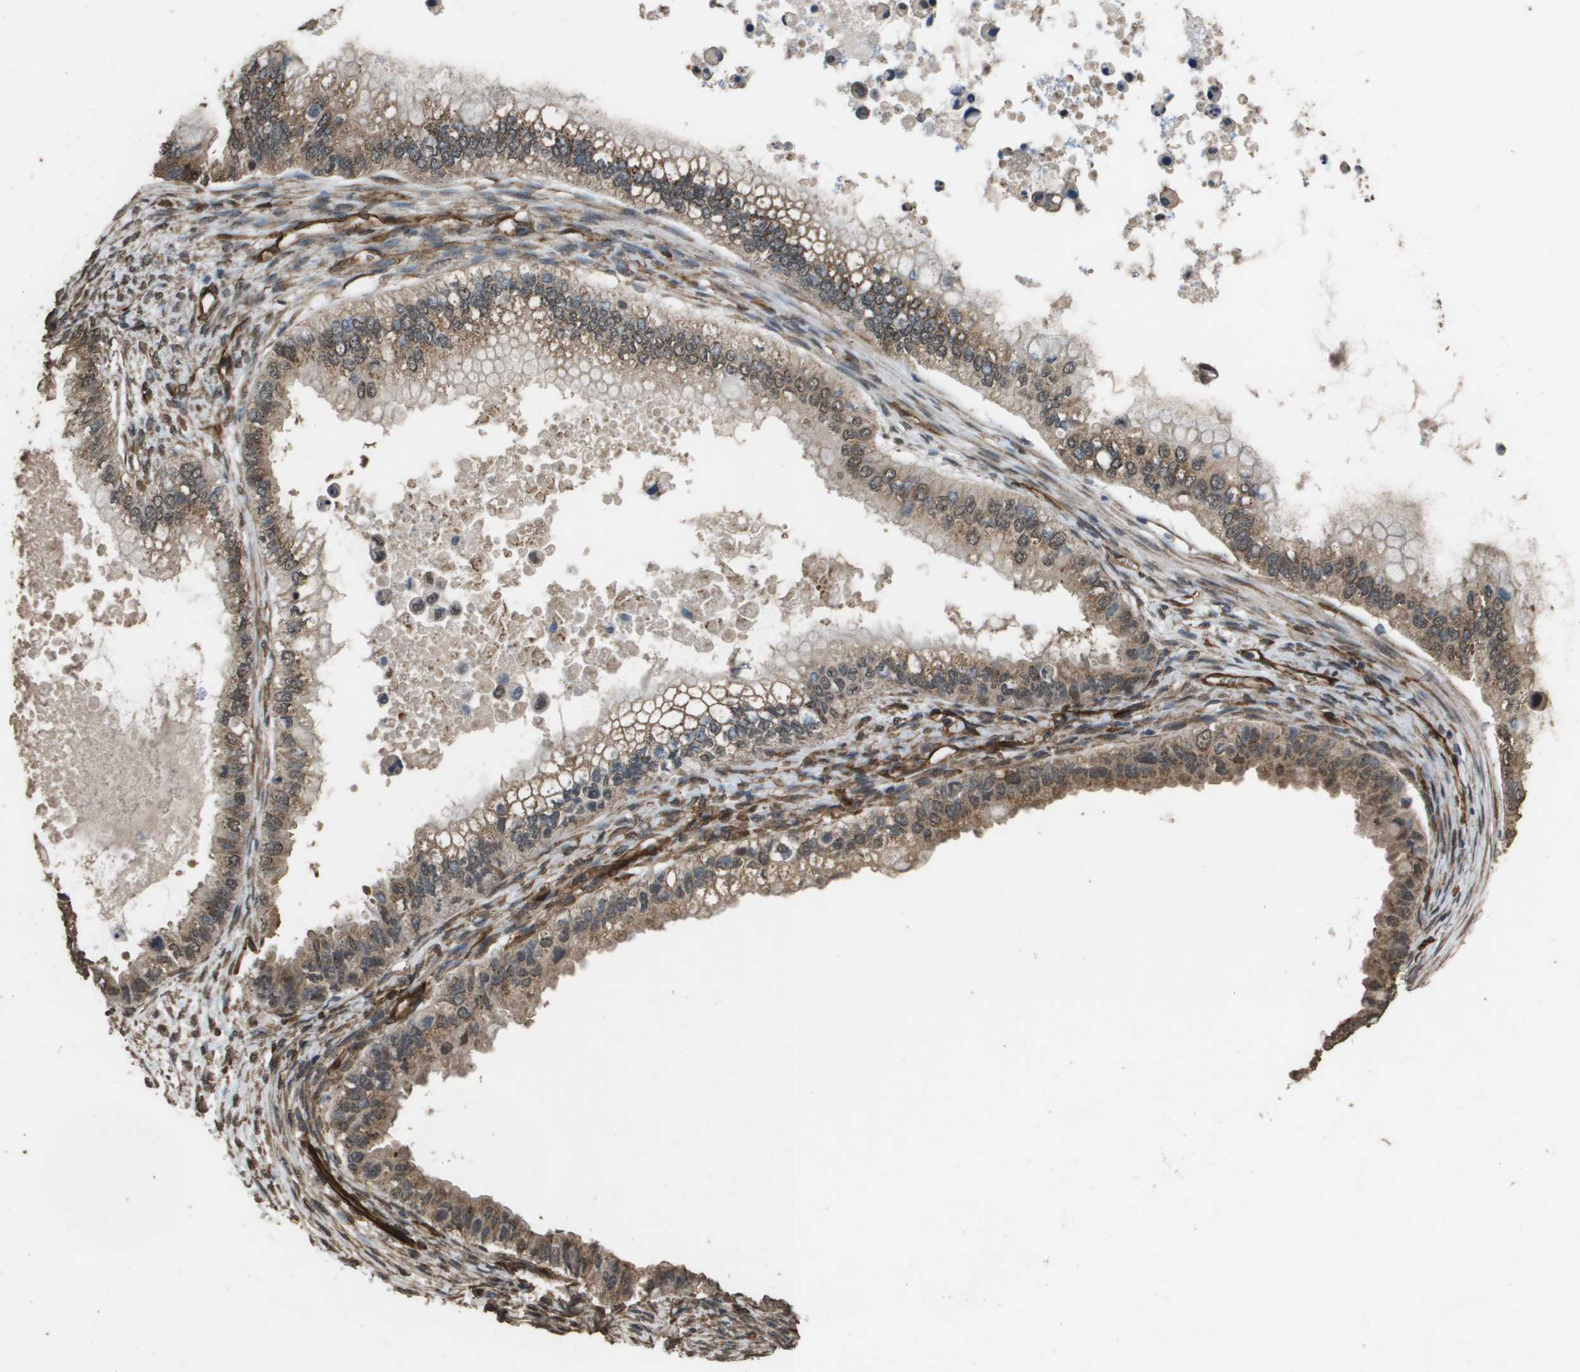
{"staining": {"intensity": "moderate", "quantity": ">75%", "location": "cytoplasmic/membranous,nuclear"}, "tissue": "ovarian cancer", "cell_type": "Tumor cells", "image_type": "cancer", "snomed": [{"axis": "morphology", "description": "Cystadenocarcinoma, mucinous, NOS"}, {"axis": "topography", "description": "Ovary"}], "caption": "Immunohistochemistry (IHC) micrograph of neoplastic tissue: human ovarian cancer (mucinous cystadenocarcinoma) stained using immunohistochemistry (IHC) reveals medium levels of moderate protein expression localized specifically in the cytoplasmic/membranous and nuclear of tumor cells, appearing as a cytoplasmic/membranous and nuclear brown color.", "gene": "AAMP", "patient": {"sex": "female", "age": 80}}